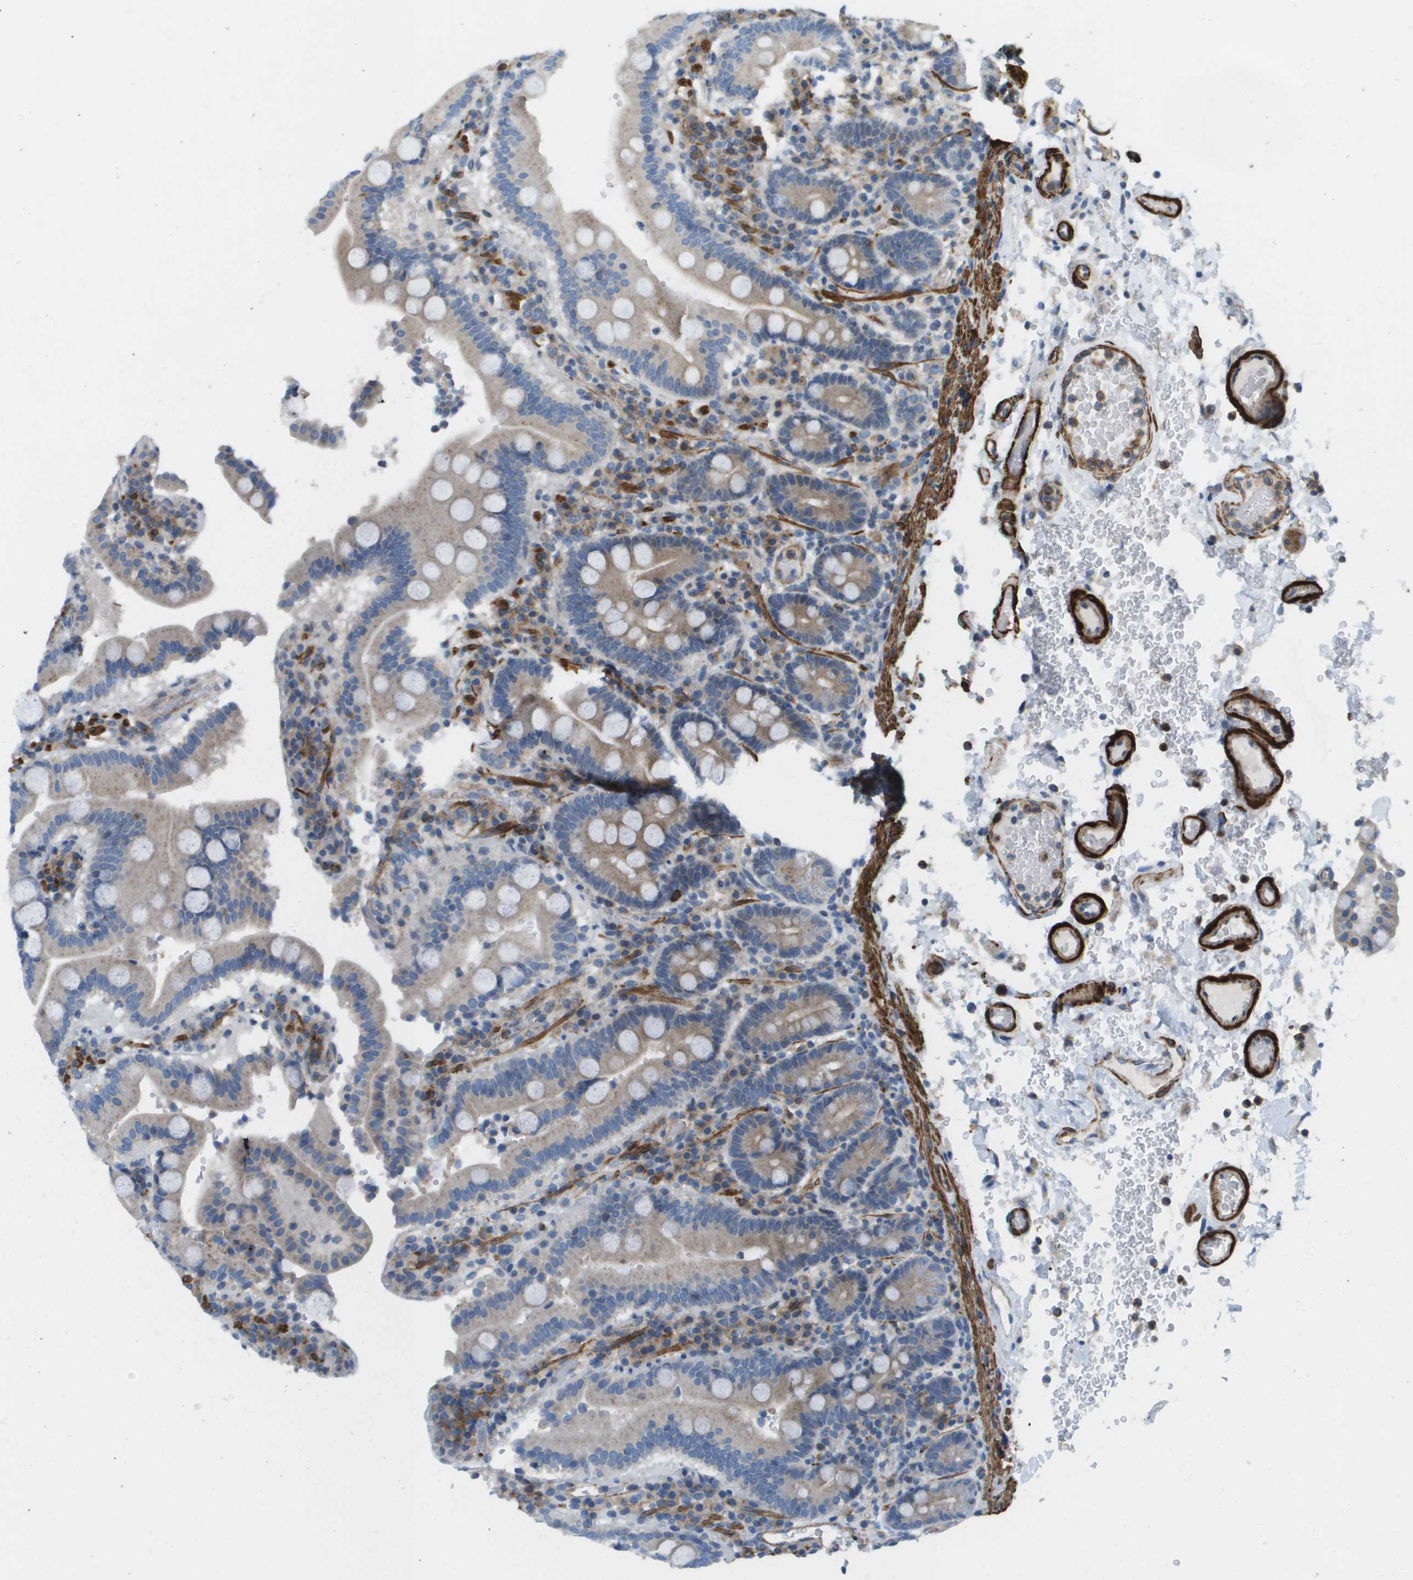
{"staining": {"intensity": "weak", "quantity": "25%-75%", "location": "cytoplasmic/membranous"}, "tissue": "duodenum", "cell_type": "Glandular cells", "image_type": "normal", "snomed": [{"axis": "morphology", "description": "Normal tissue, NOS"}, {"axis": "topography", "description": "Small intestine, NOS"}], "caption": "An IHC micrograph of benign tissue is shown. Protein staining in brown labels weak cytoplasmic/membranous positivity in duodenum within glandular cells. The protein of interest is stained brown, and the nuclei are stained in blue (DAB (3,3'-diaminobenzidine) IHC with brightfield microscopy, high magnification).", "gene": "MYH11", "patient": {"sex": "female", "age": 71}}